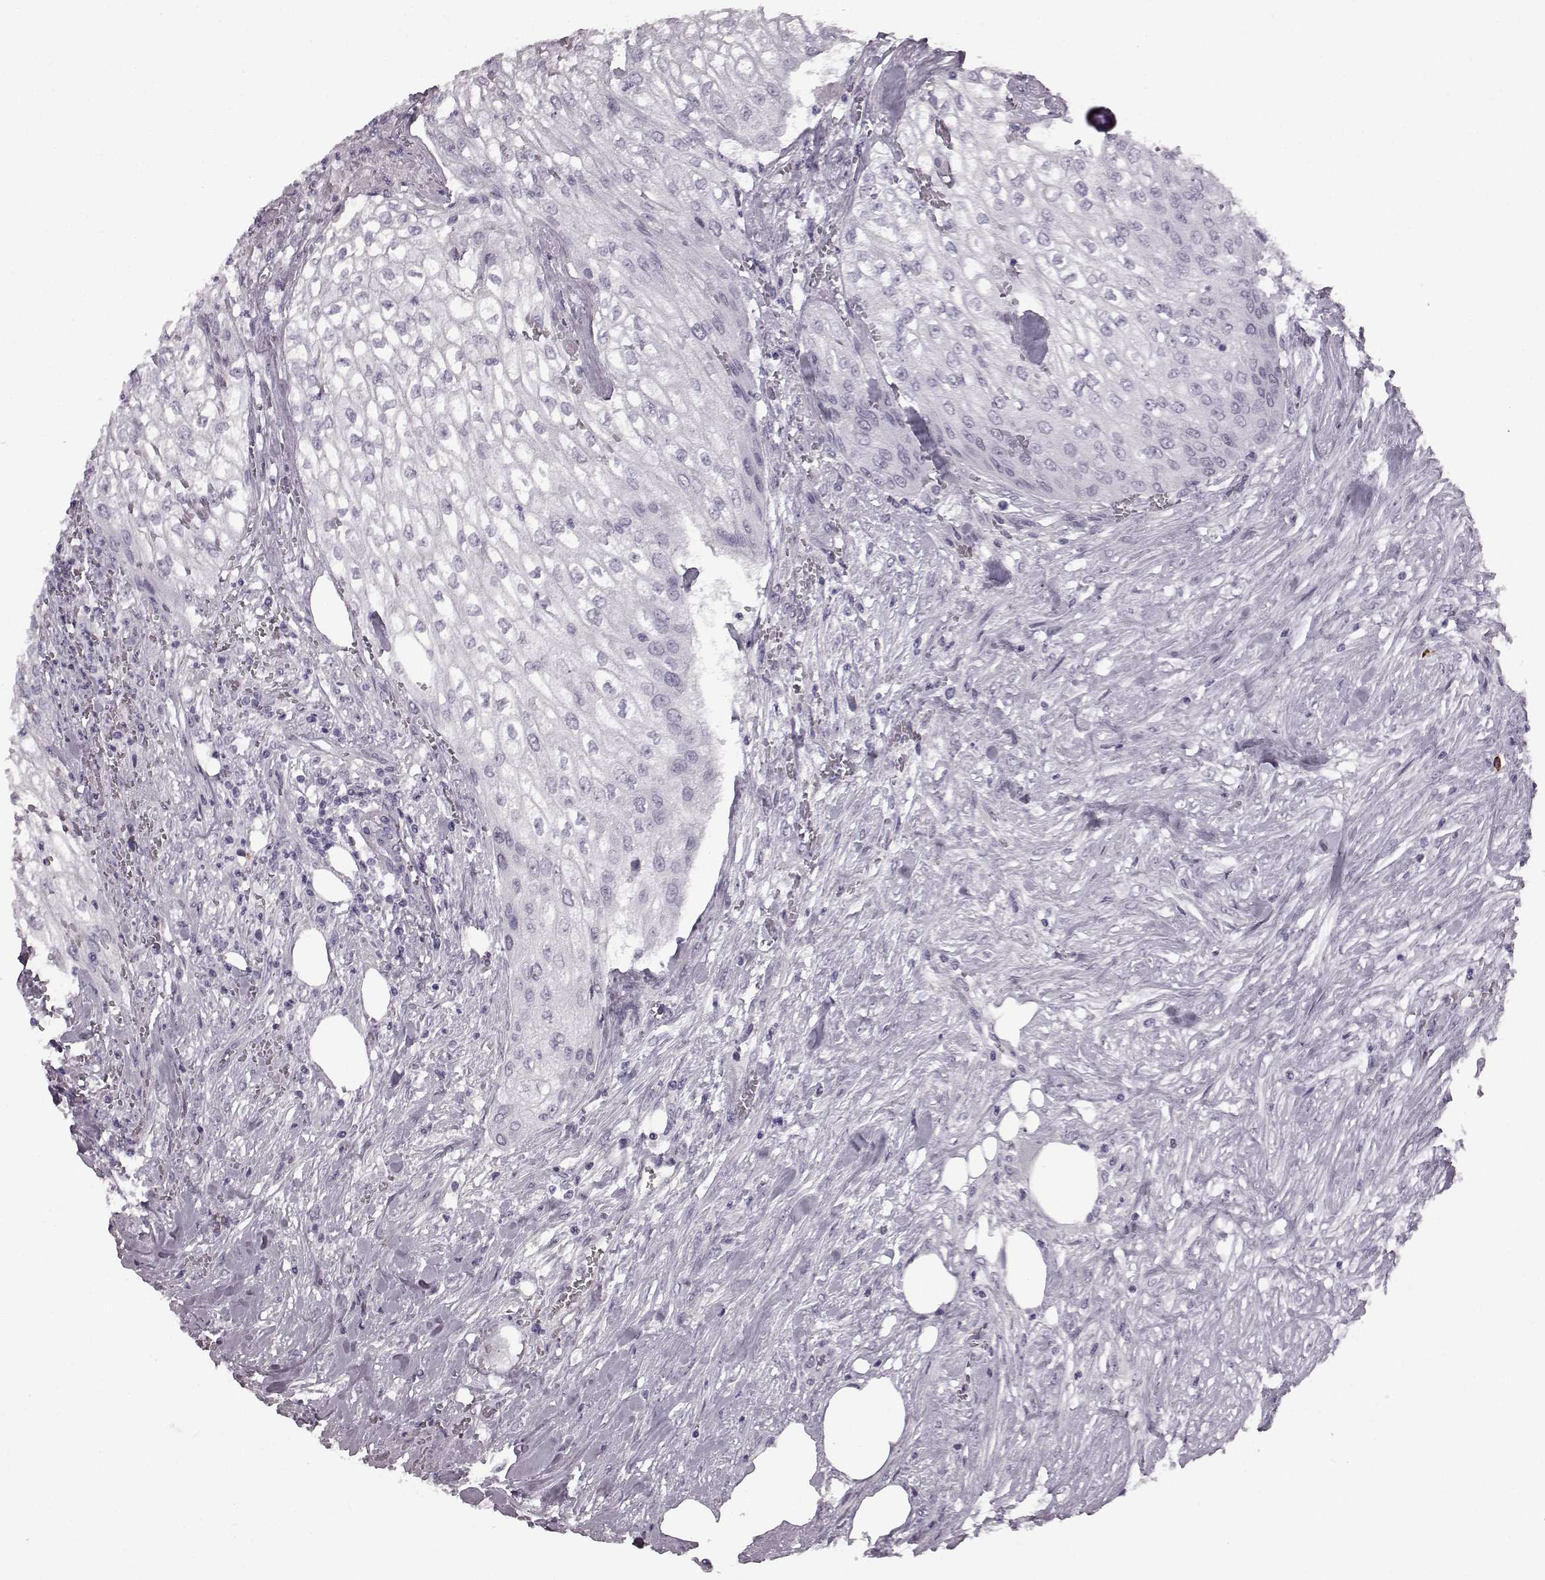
{"staining": {"intensity": "negative", "quantity": "none", "location": "none"}, "tissue": "urothelial cancer", "cell_type": "Tumor cells", "image_type": "cancer", "snomed": [{"axis": "morphology", "description": "Urothelial carcinoma, High grade"}, {"axis": "topography", "description": "Urinary bladder"}], "caption": "An image of urothelial cancer stained for a protein exhibits no brown staining in tumor cells.", "gene": "PRPH2", "patient": {"sex": "male", "age": 62}}